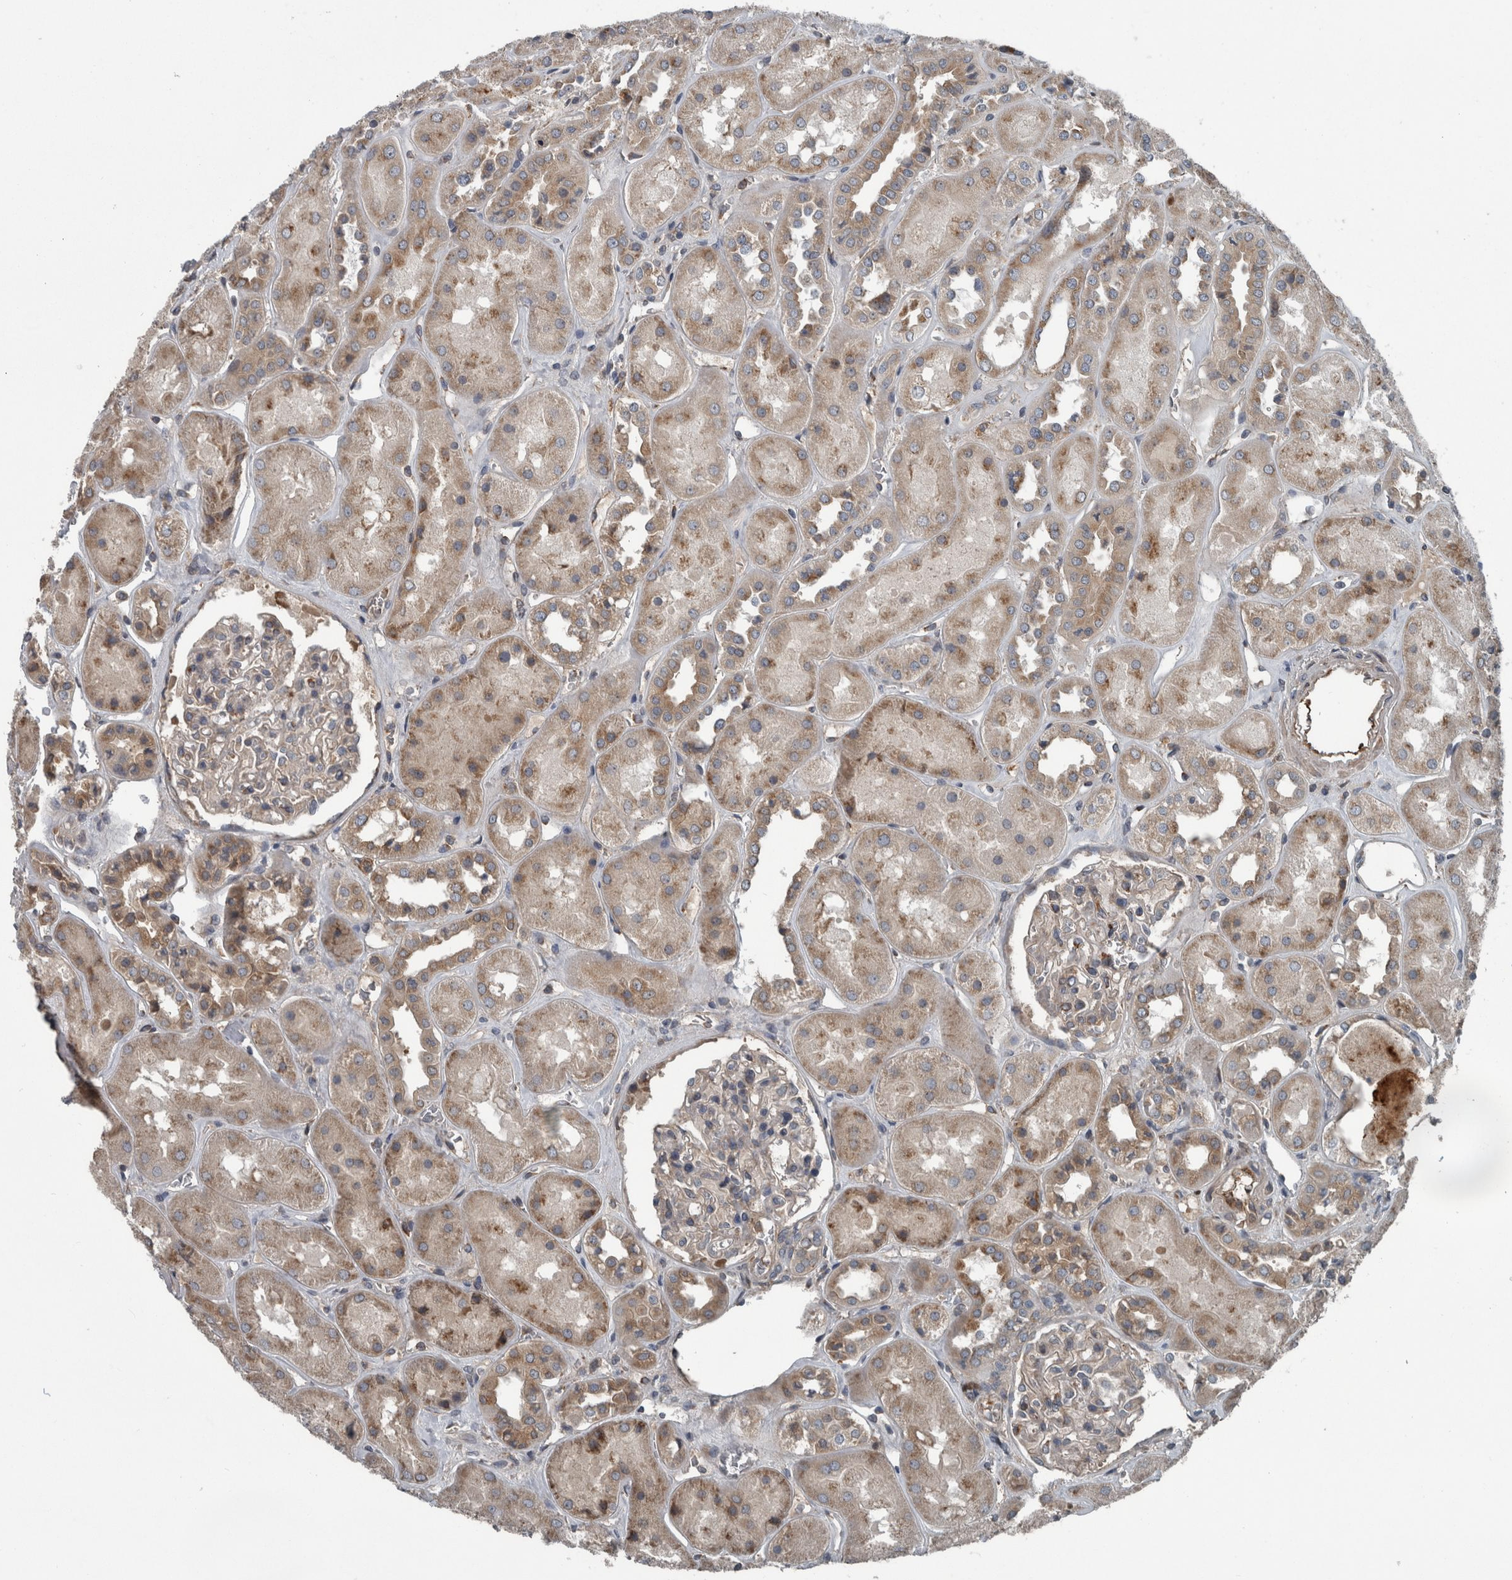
{"staining": {"intensity": "weak", "quantity": "<25%", "location": "cytoplasmic/membranous"}, "tissue": "kidney", "cell_type": "Cells in glomeruli", "image_type": "normal", "snomed": [{"axis": "morphology", "description": "Normal tissue, NOS"}, {"axis": "topography", "description": "Kidney"}], "caption": "Photomicrograph shows no protein positivity in cells in glomeruli of benign kidney. (Stains: DAB IHC with hematoxylin counter stain, Microscopy: brightfield microscopy at high magnification).", "gene": "EXOC8", "patient": {"sex": "male", "age": 70}}